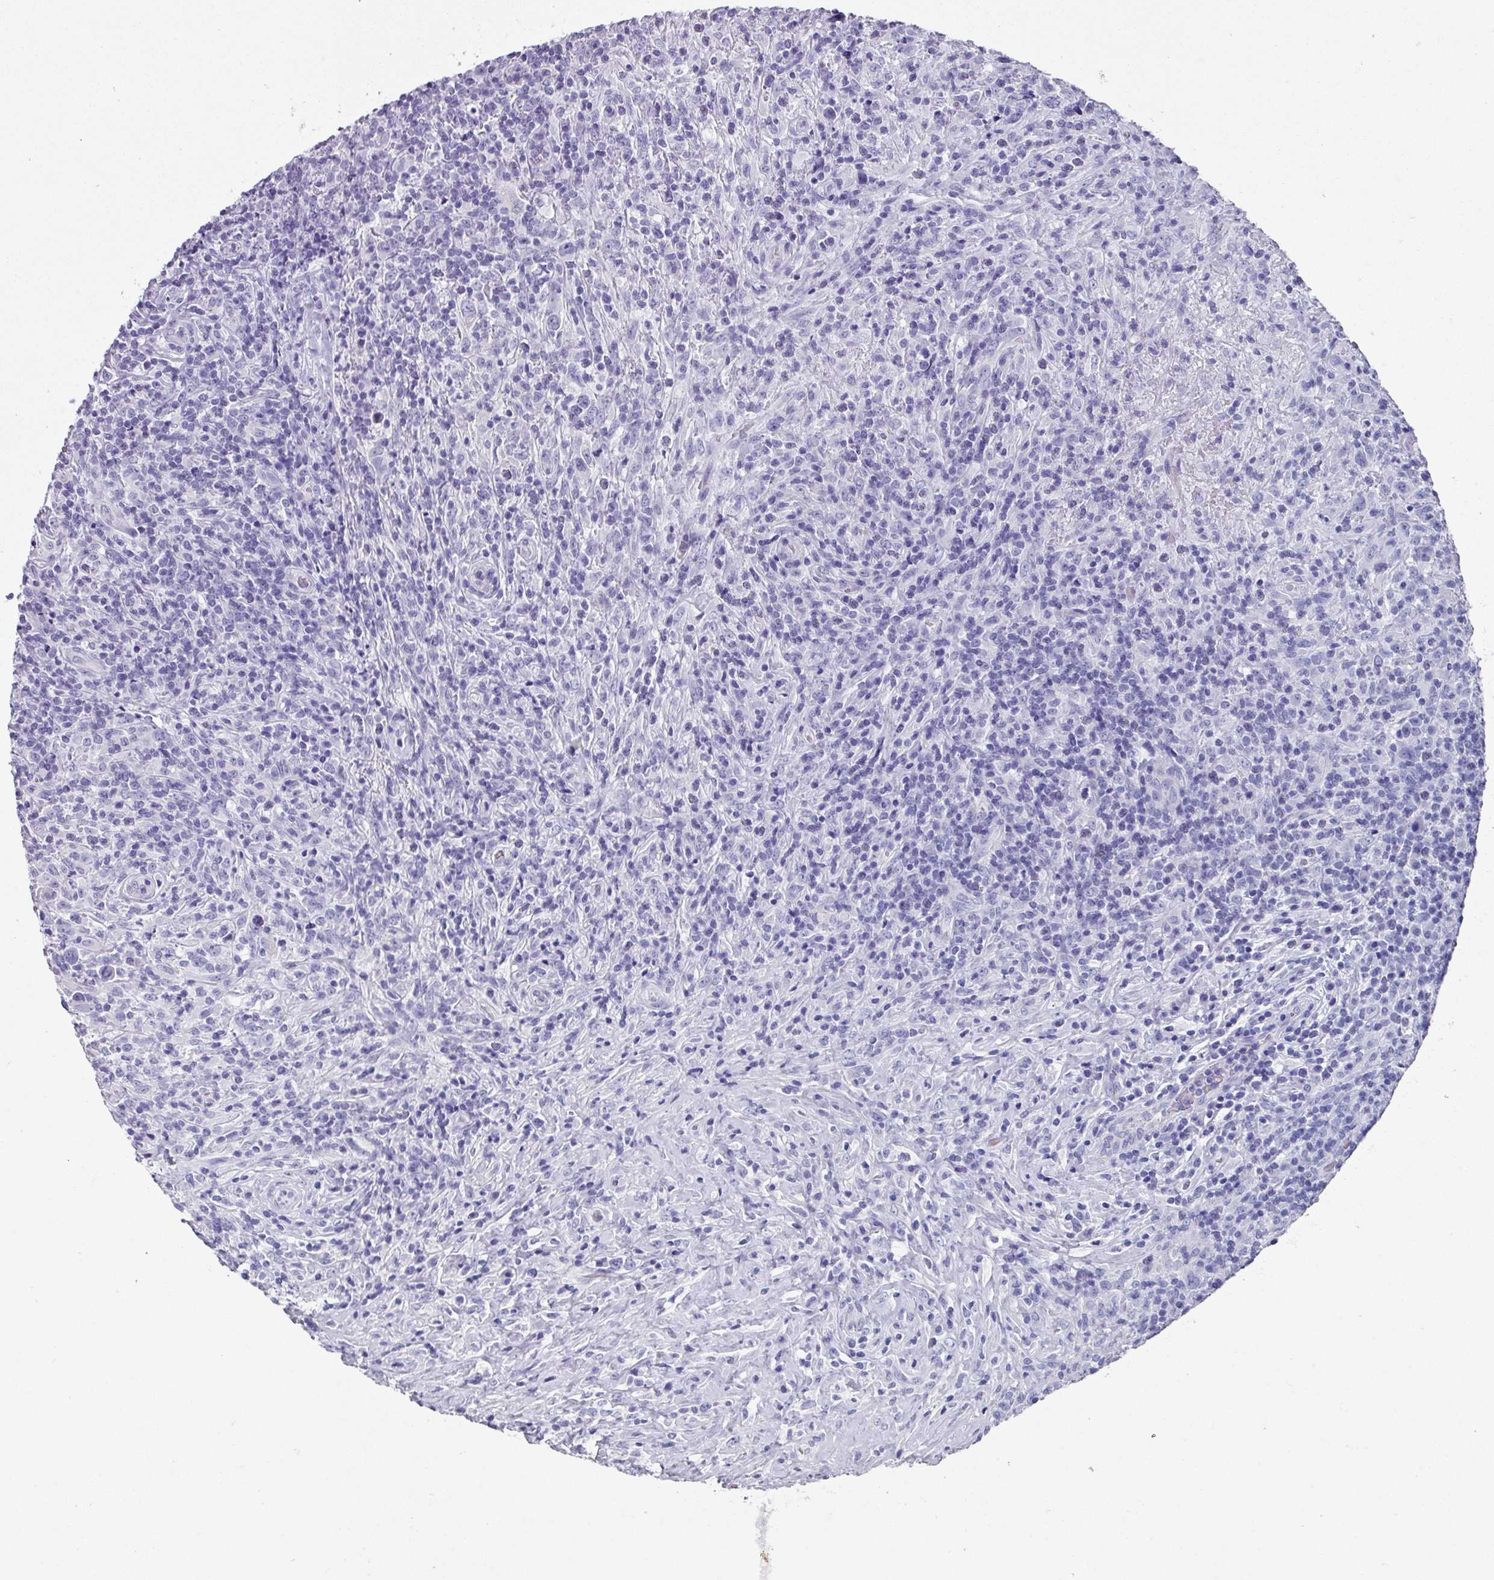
{"staining": {"intensity": "negative", "quantity": "none", "location": "none"}, "tissue": "lymphoma", "cell_type": "Tumor cells", "image_type": "cancer", "snomed": [{"axis": "morphology", "description": "Hodgkin's disease, NOS"}, {"axis": "topography", "description": "Lymph node"}], "caption": "A high-resolution image shows IHC staining of Hodgkin's disease, which demonstrates no significant expression in tumor cells. (DAB (3,3'-diaminobenzidine) immunohistochemistry (IHC), high magnification).", "gene": "PEX10", "patient": {"sex": "female", "age": 18}}